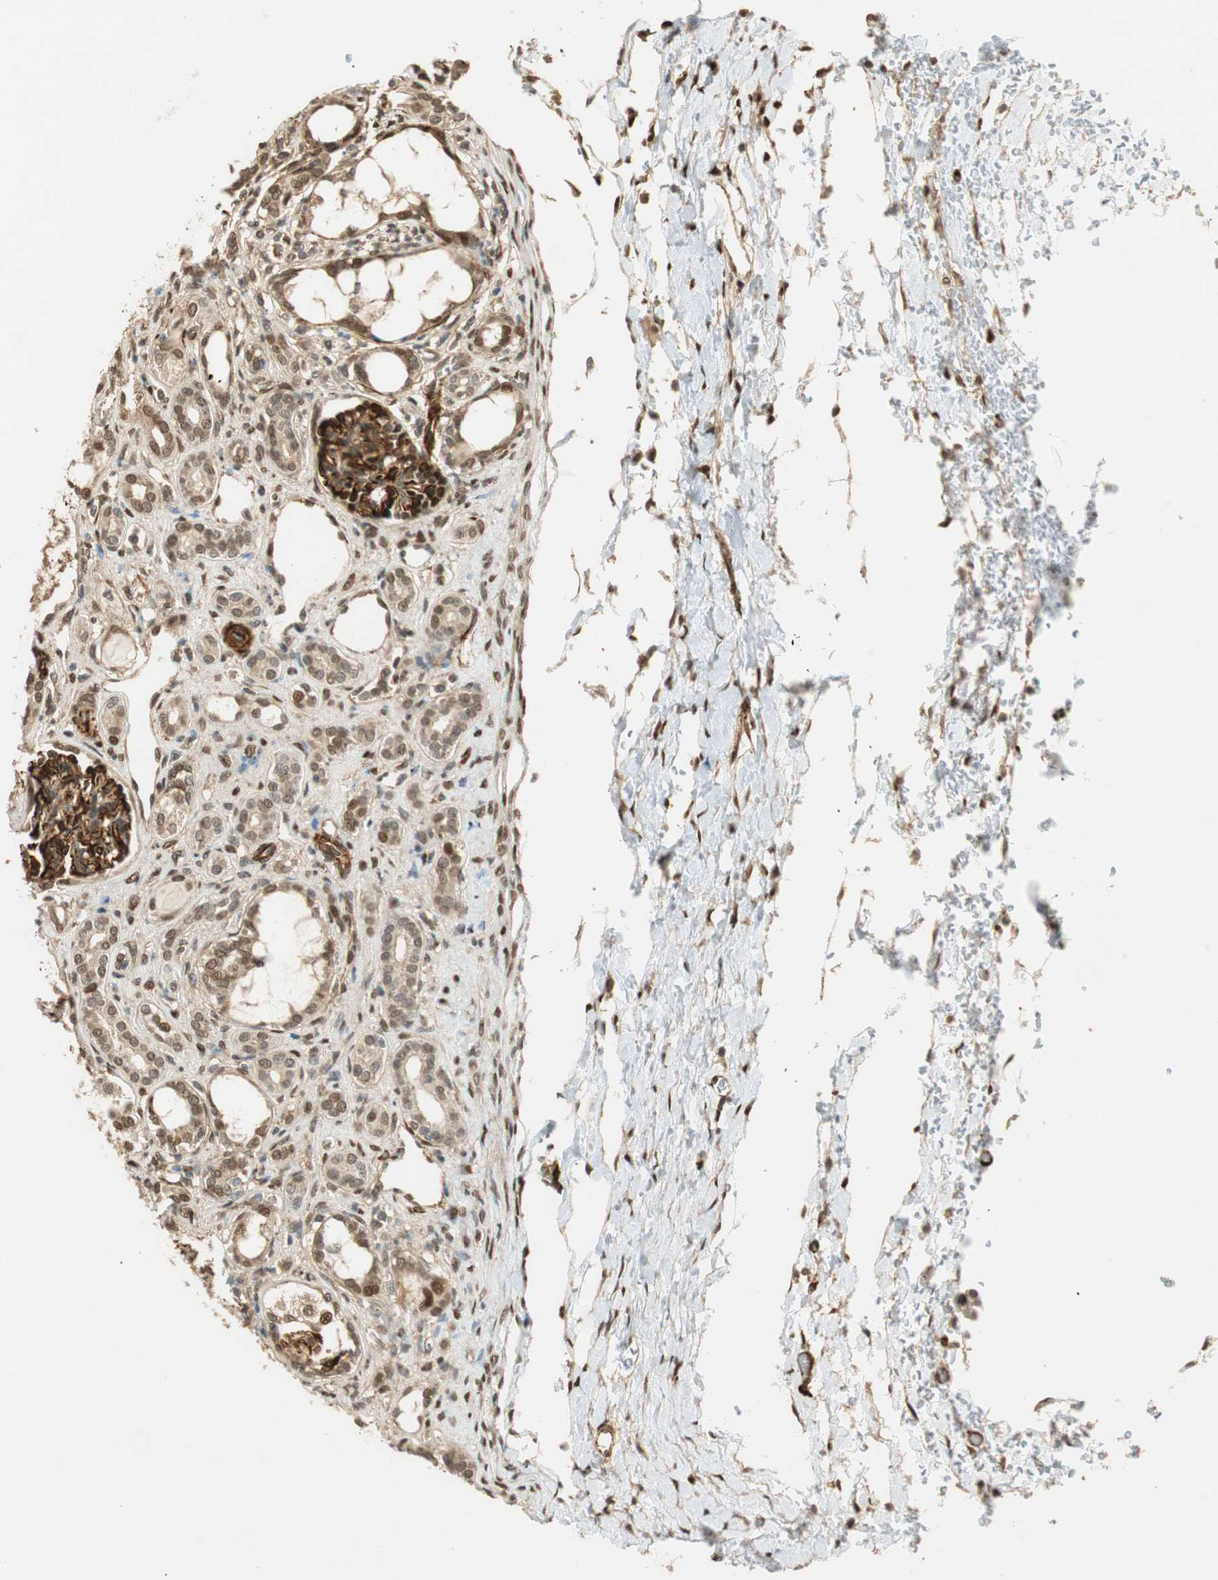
{"staining": {"intensity": "strong", "quantity": ">75%", "location": "cytoplasmic/membranous"}, "tissue": "kidney", "cell_type": "Cells in glomeruli", "image_type": "normal", "snomed": [{"axis": "morphology", "description": "Normal tissue, NOS"}, {"axis": "topography", "description": "Kidney"}], "caption": "A brown stain highlights strong cytoplasmic/membranous staining of a protein in cells in glomeruli of benign human kidney.", "gene": "NES", "patient": {"sex": "male", "age": 7}}